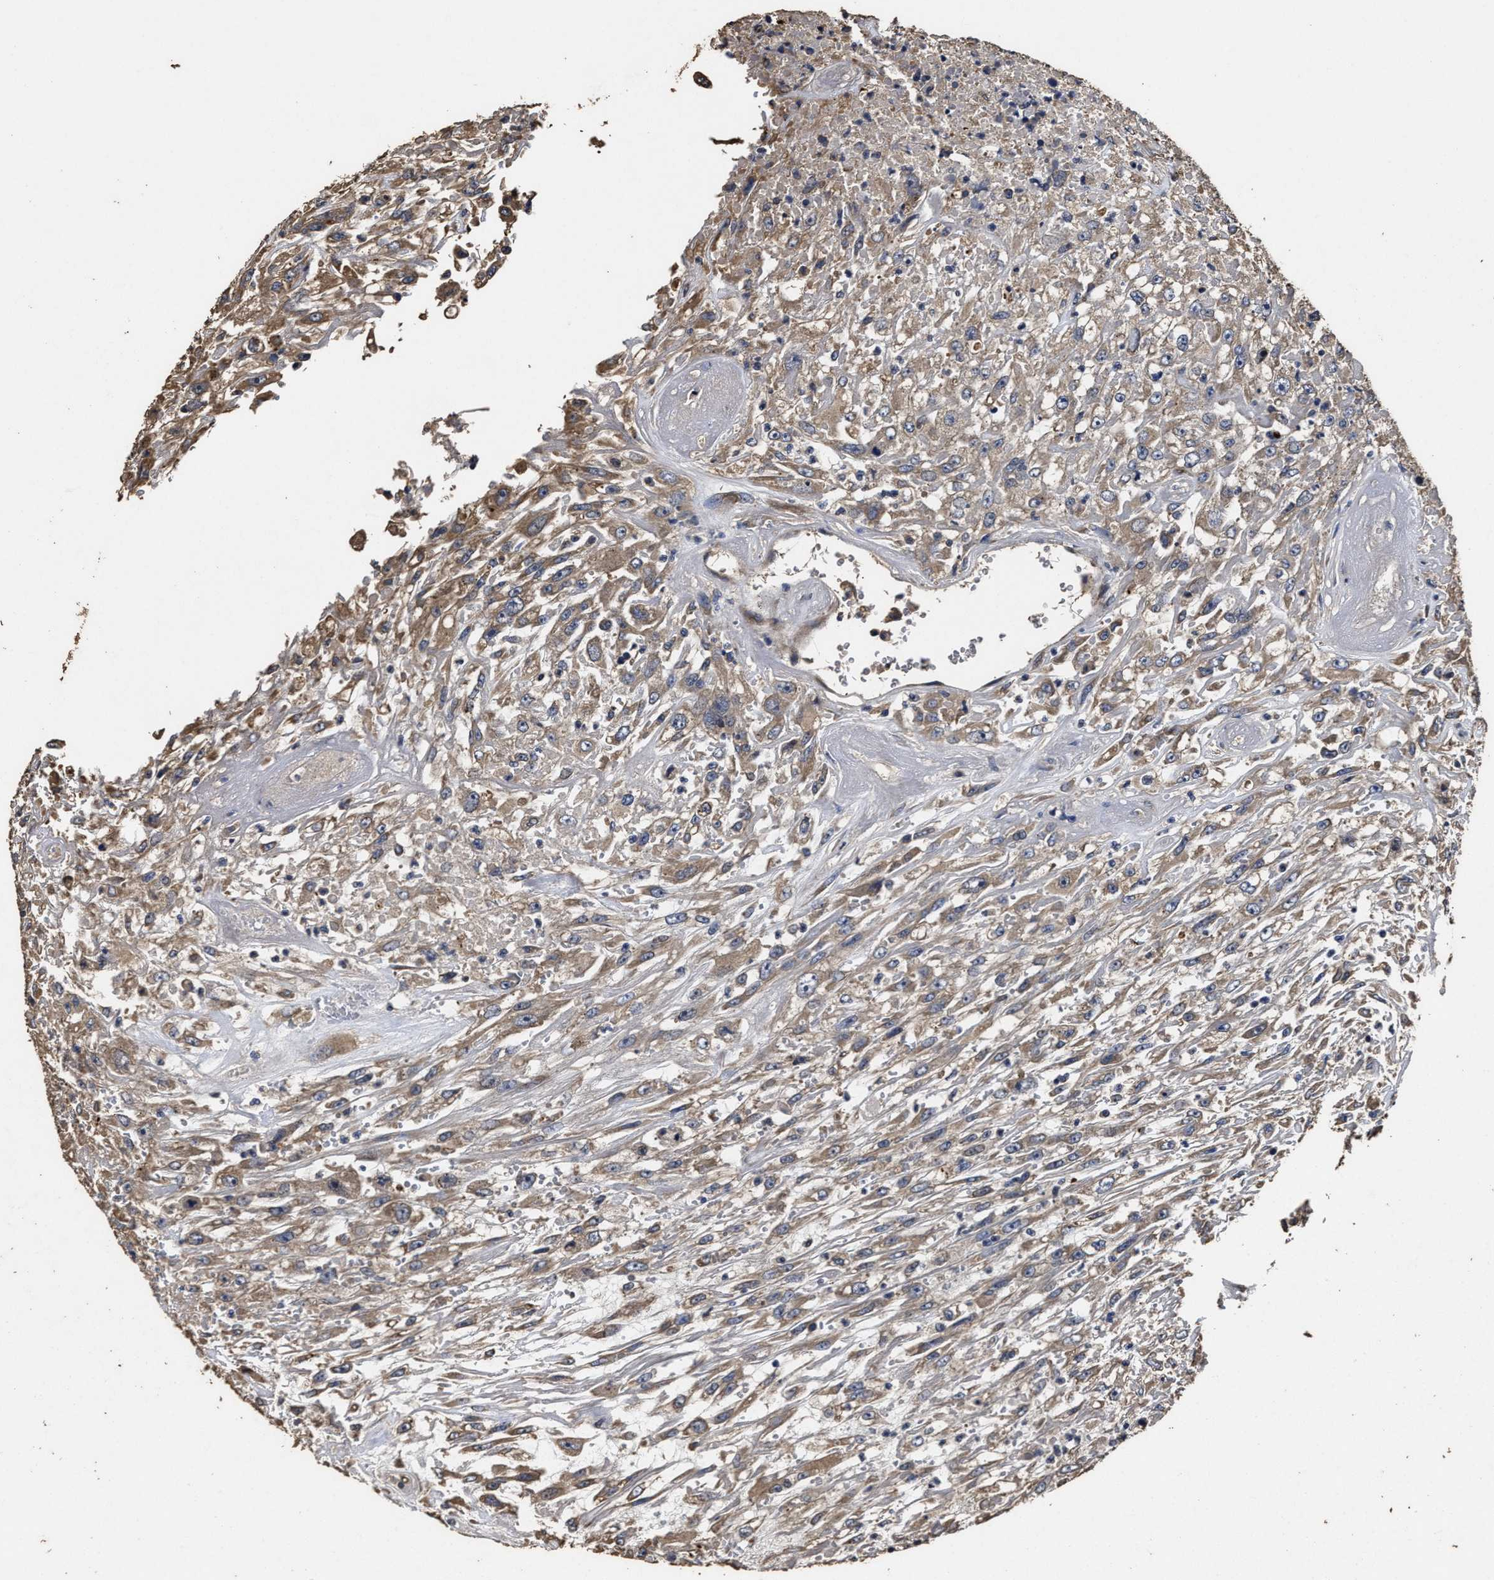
{"staining": {"intensity": "moderate", "quantity": ">75%", "location": "cytoplasmic/membranous"}, "tissue": "urothelial cancer", "cell_type": "Tumor cells", "image_type": "cancer", "snomed": [{"axis": "morphology", "description": "Urothelial carcinoma, High grade"}, {"axis": "topography", "description": "Urinary bladder"}], "caption": "Urothelial carcinoma (high-grade) was stained to show a protein in brown. There is medium levels of moderate cytoplasmic/membranous positivity in about >75% of tumor cells.", "gene": "PPM1K", "patient": {"sex": "male", "age": 46}}